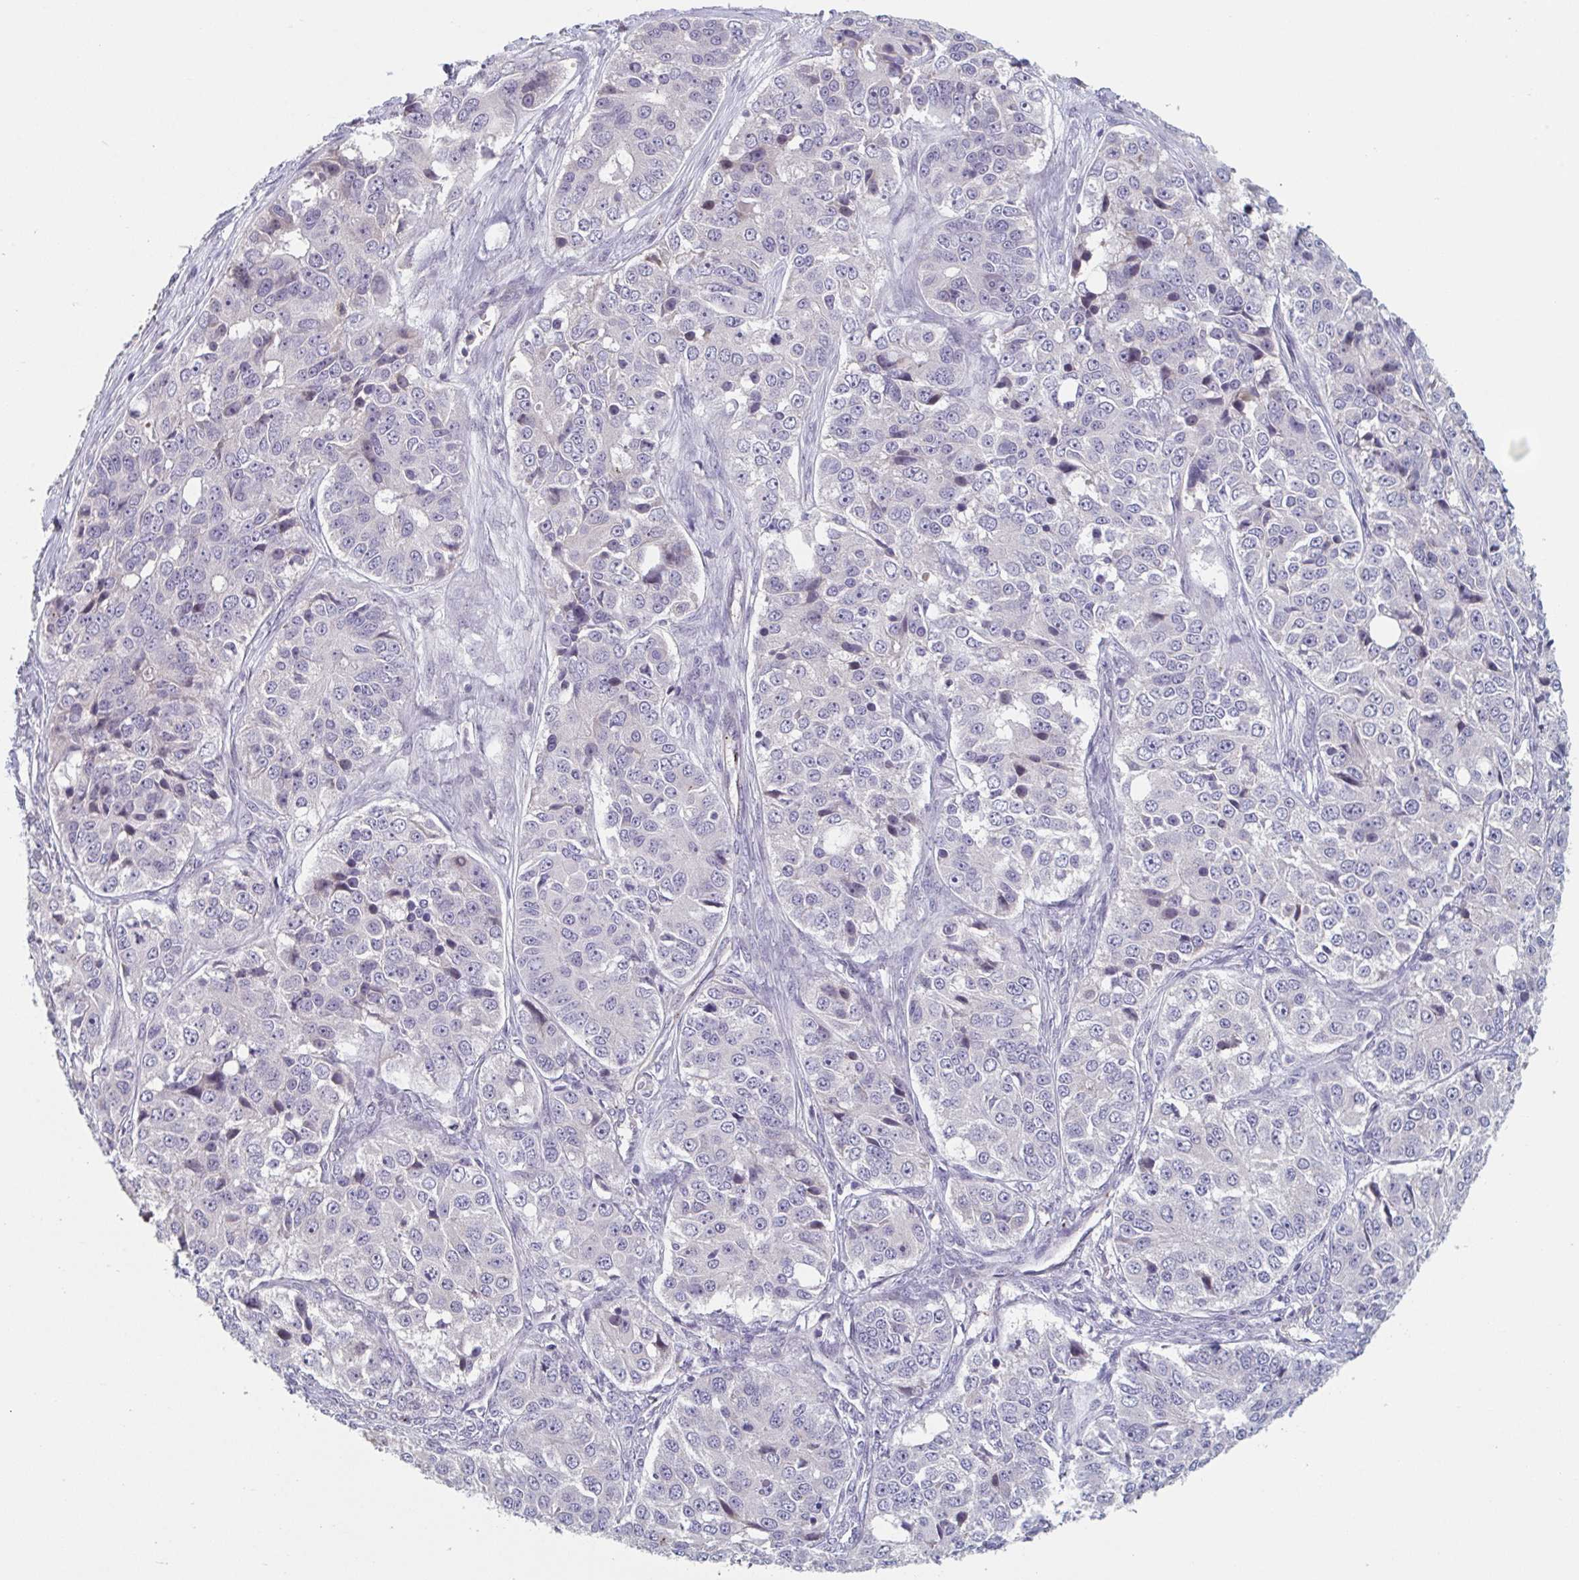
{"staining": {"intensity": "negative", "quantity": "none", "location": "none"}, "tissue": "ovarian cancer", "cell_type": "Tumor cells", "image_type": "cancer", "snomed": [{"axis": "morphology", "description": "Carcinoma, endometroid"}, {"axis": "topography", "description": "Ovary"}], "caption": "A photomicrograph of endometroid carcinoma (ovarian) stained for a protein demonstrates no brown staining in tumor cells.", "gene": "TNFSF10", "patient": {"sex": "female", "age": 51}}